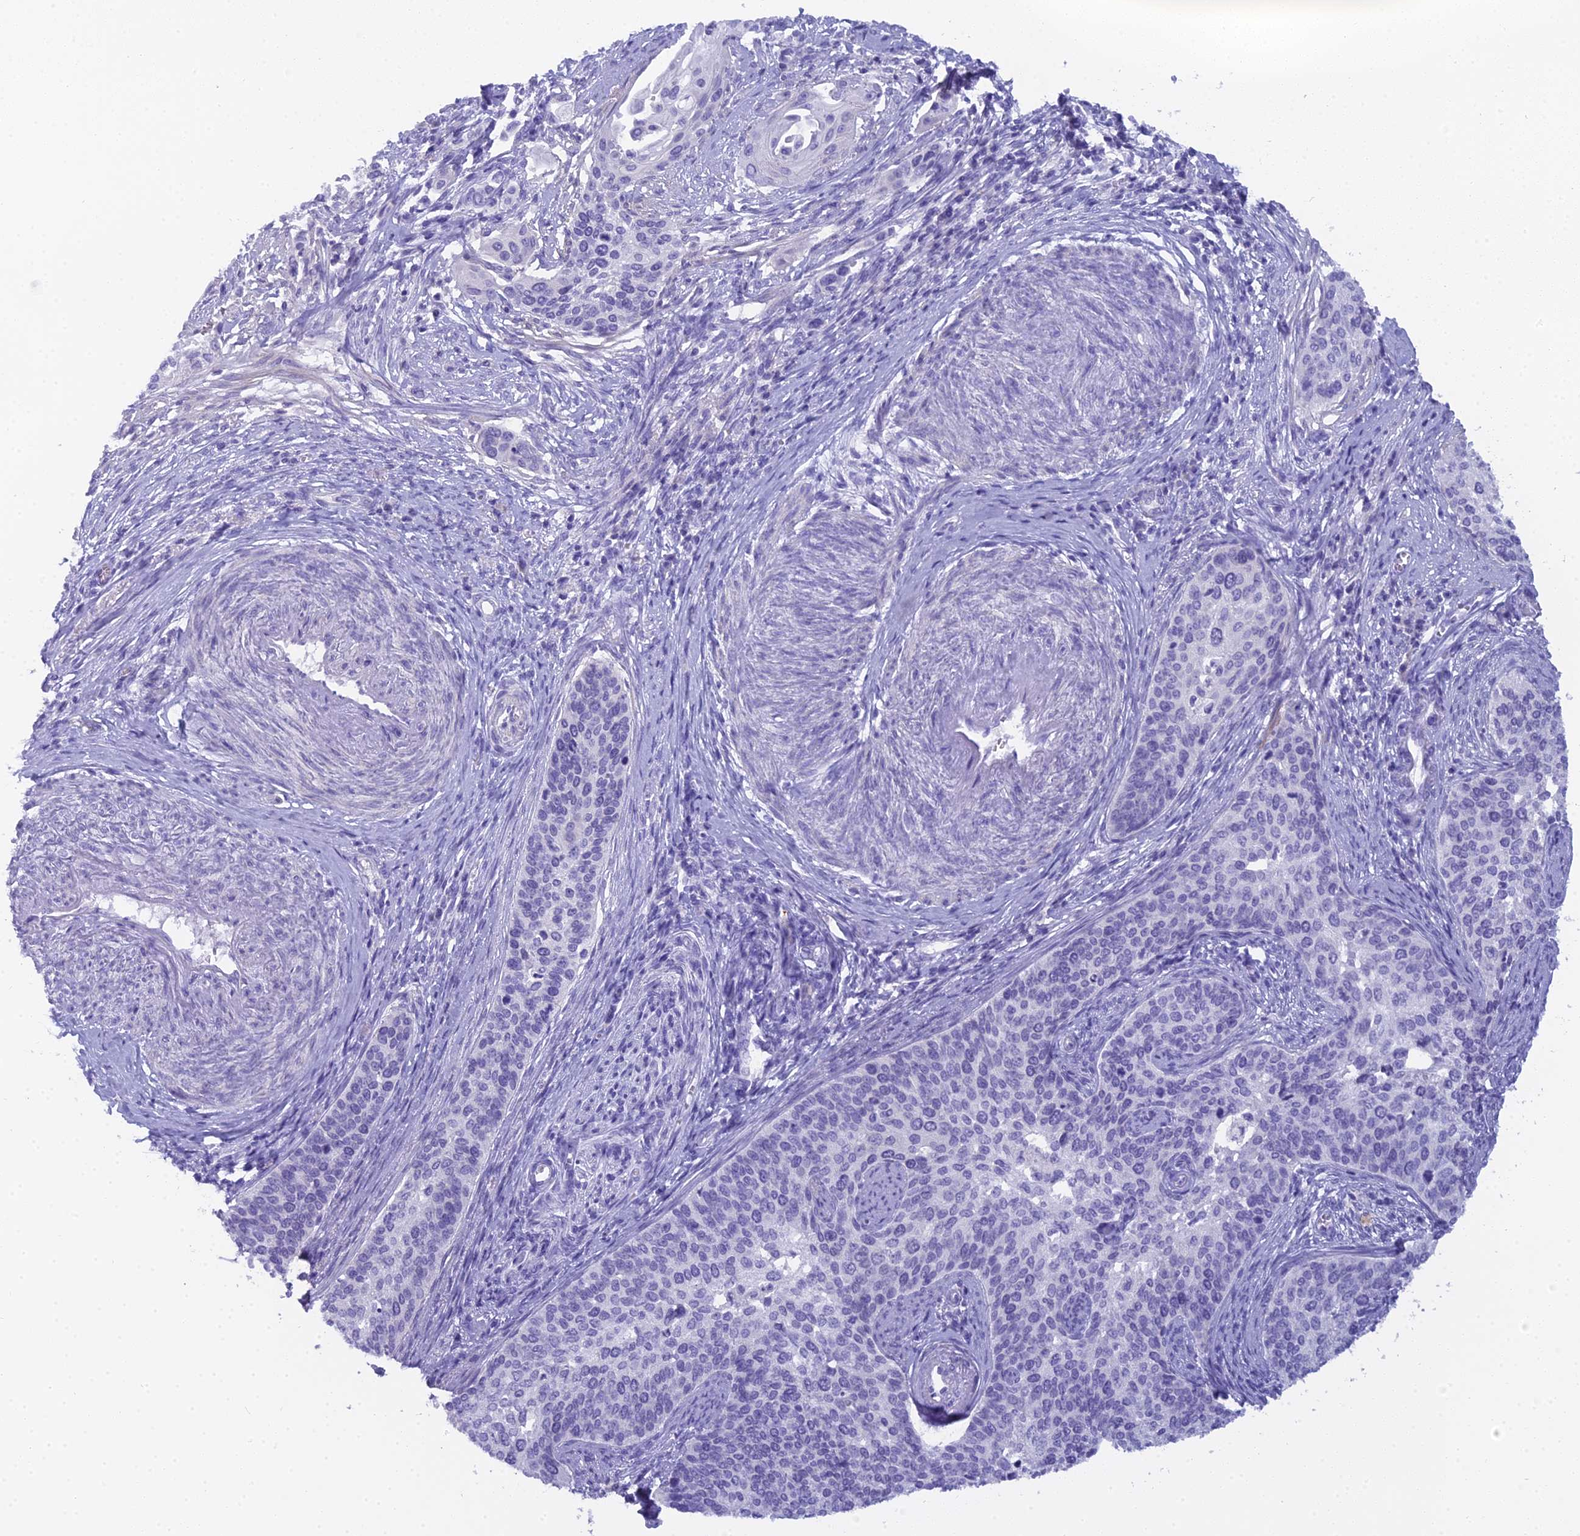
{"staining": {"intensity": "negative", "quantity": "none", "location": "none"}, "tissue": "cervical cancer", "cell_type": "Tumor cells", "image_type": "cancer", "snomed": [{"axis": "morphology", "description": "Squamous cell carcinoma, NOS"}, {"axis": "topography", "description": "Cervix"}], "caption": "A high-resolution image shows IHC staining of cervical squamous cell carcinoma, which demonstrates no significant staining in tumor cells.", "gene": "UNC80", "patient": {"sex": "female", "age": 44}}